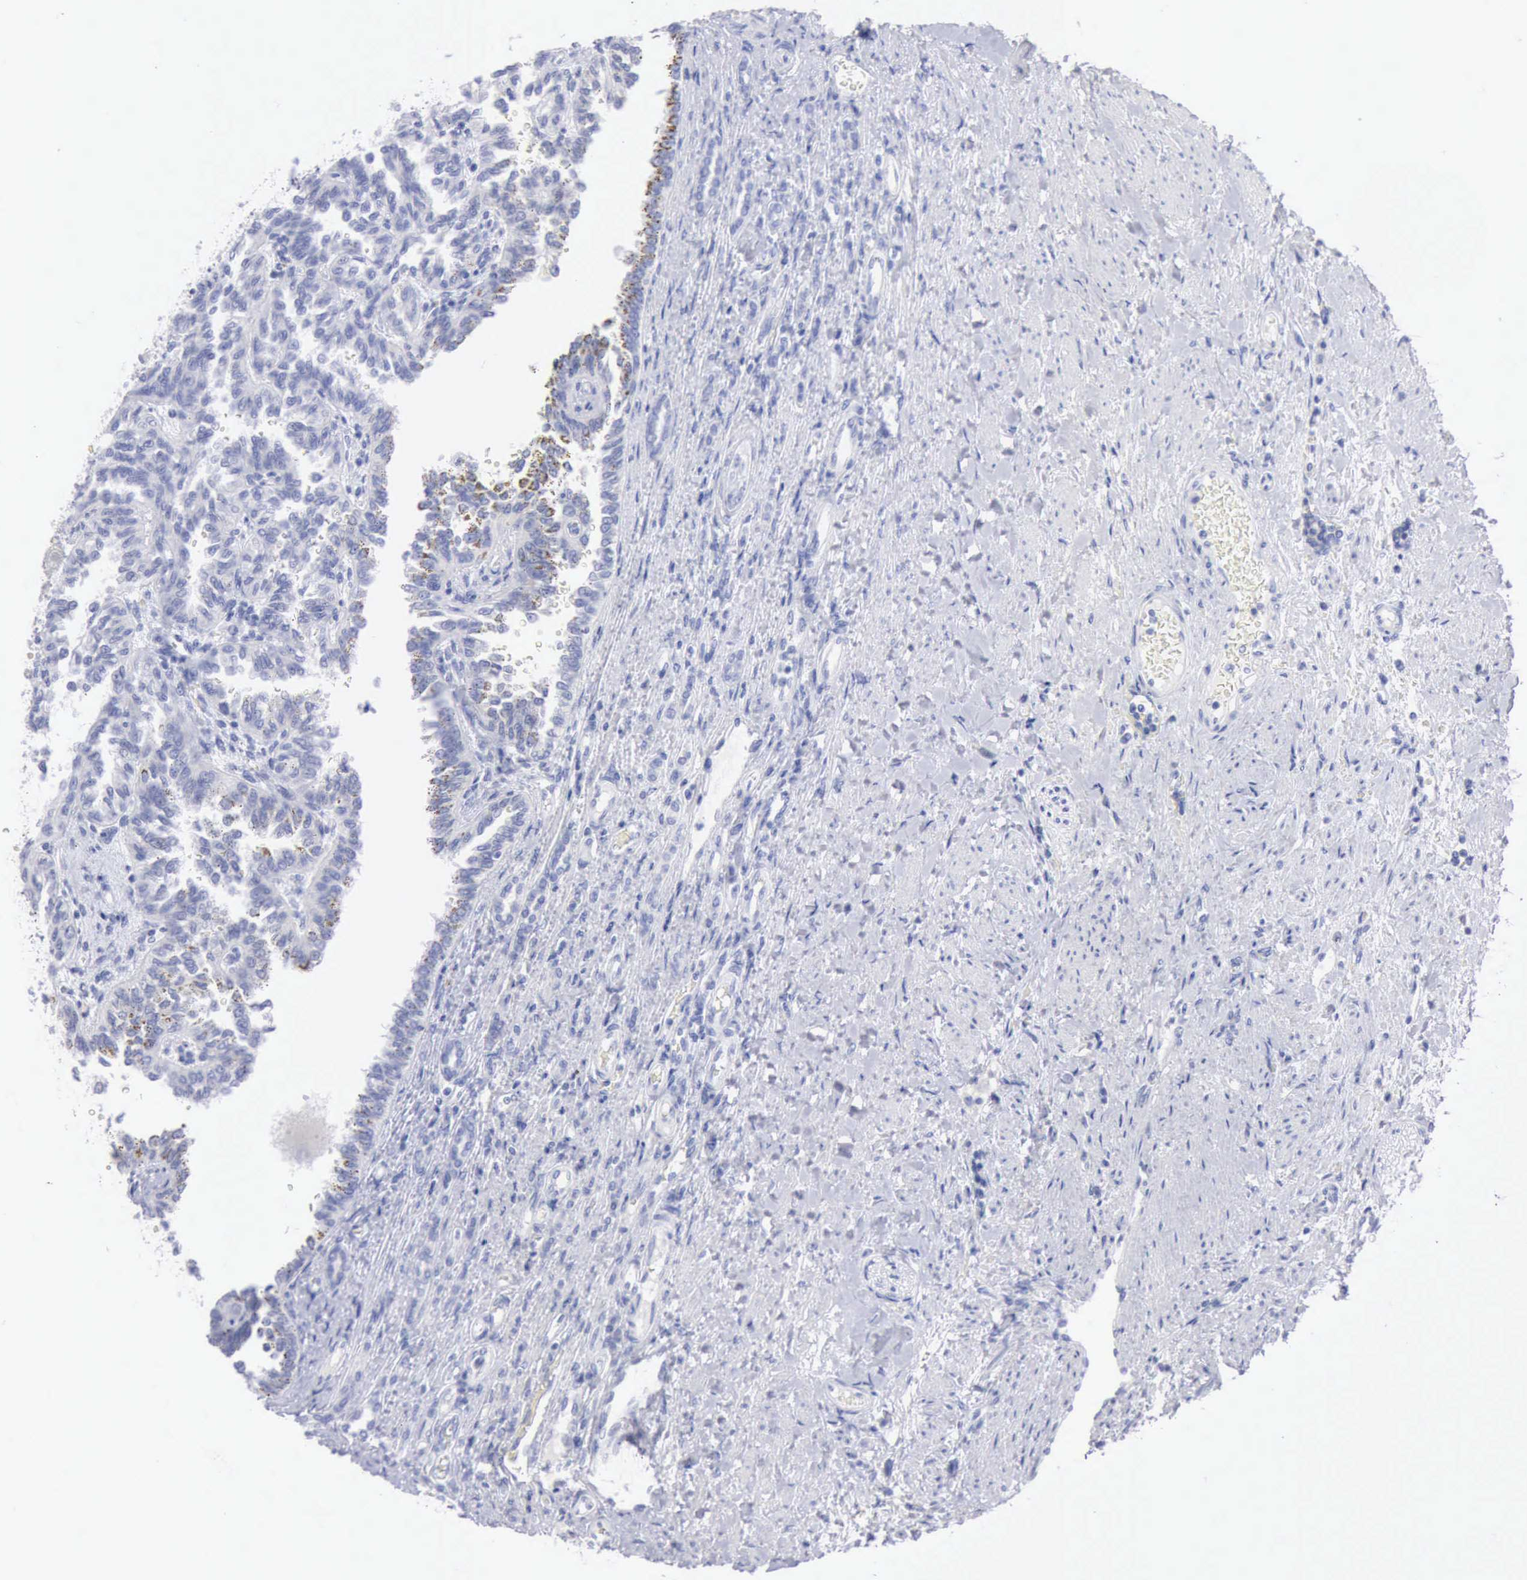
{"staining": {"intensity": "negative", "quantity": "none", "location": "none"}, "tissue": "renal cancer", "cell_type": "Tumor cells", "image_type": "cancer", "snomed": [{"axis": "morphology", "description": "Inflammation, NOS"}, {"axis": "morphology", "description": "Adenocarcinoma, NOS"}, {"axis": "topography", "description": "Kidney"}], "caption": "Immunohistochemistry (IHC) of human renal cancer (adenocarcinoma) displays no positivity in tumor cells.", "gene": "ANGEL1", "patient": {"sex": "male", "age": 68}}